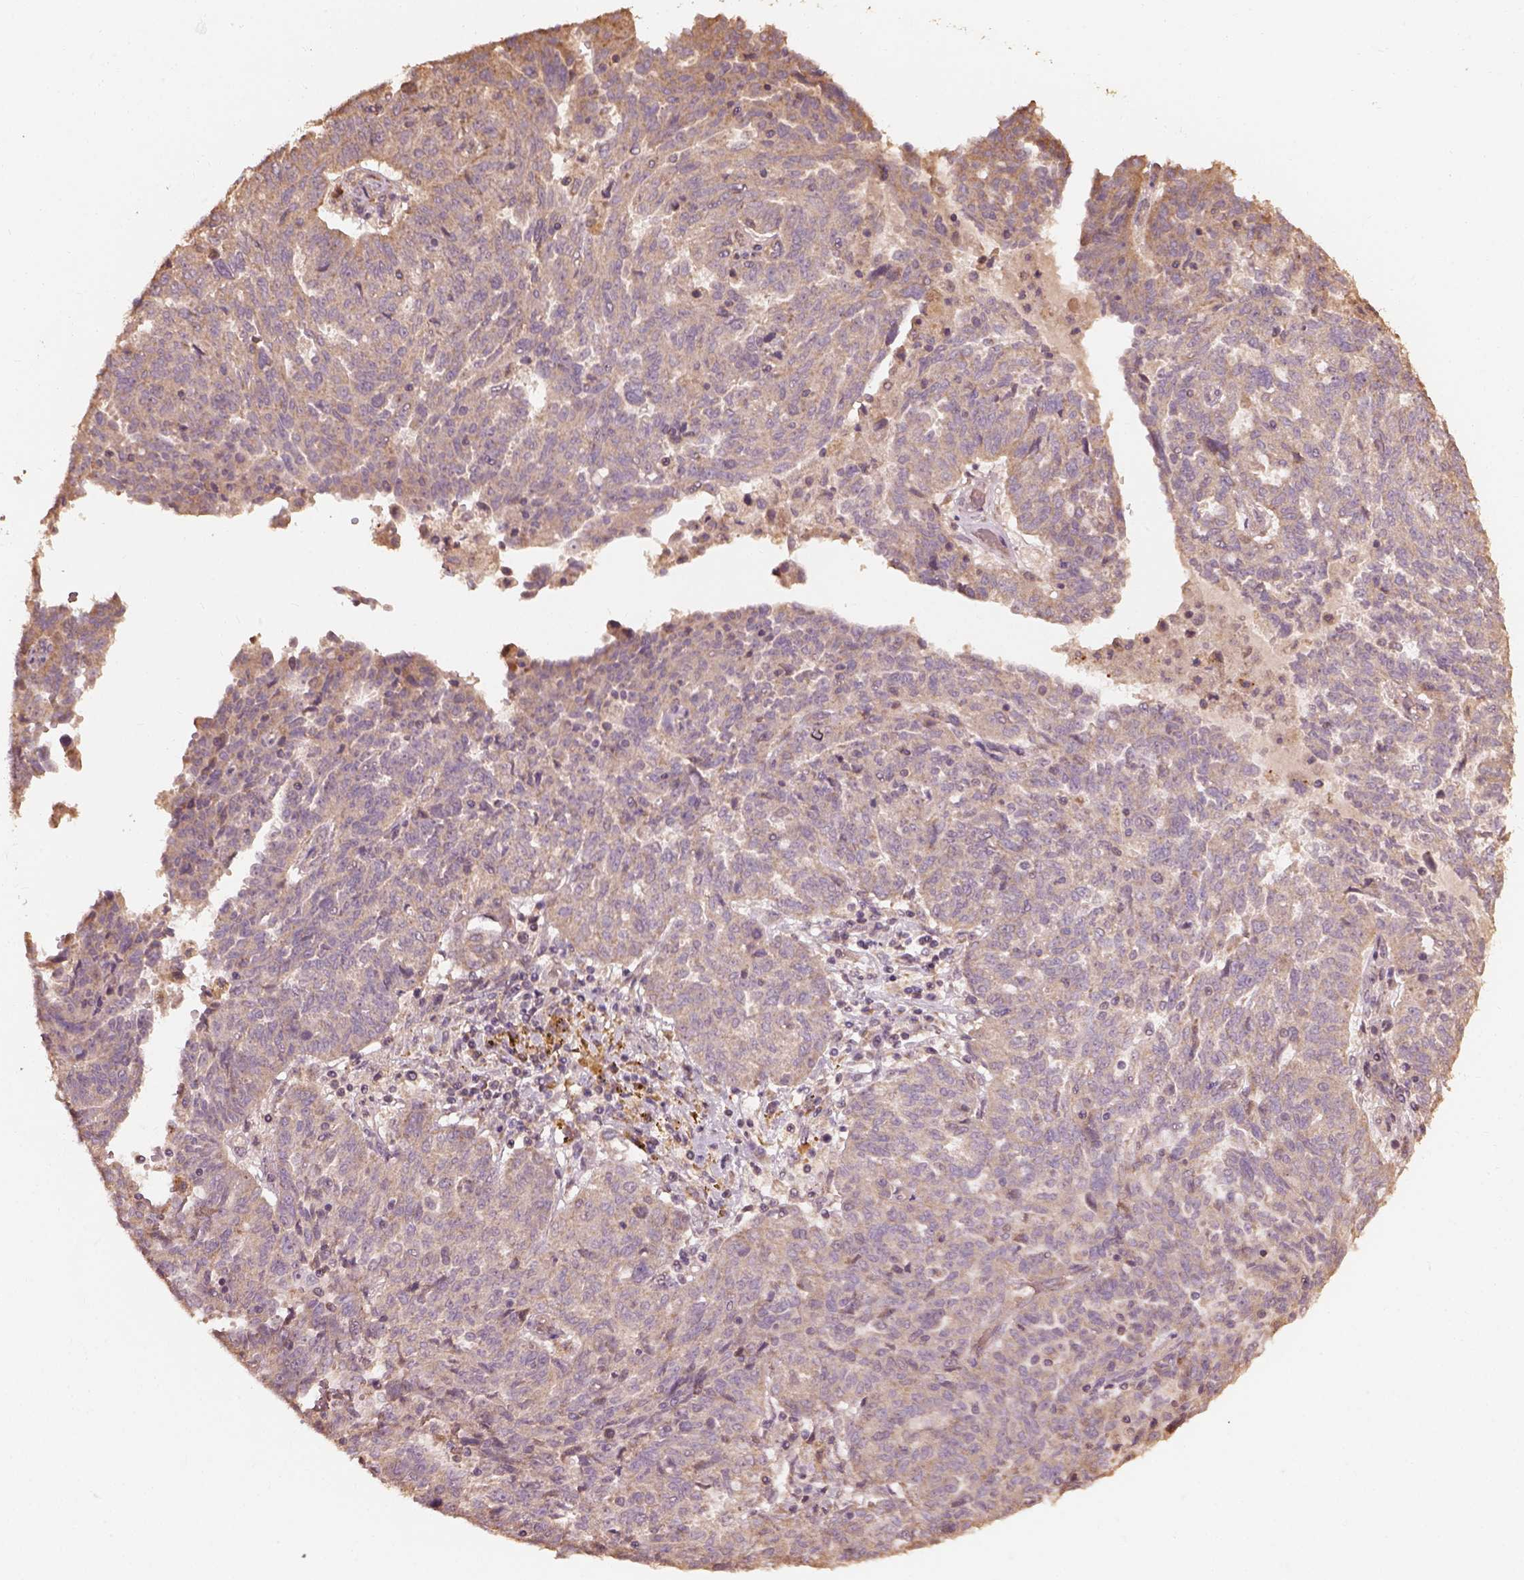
{"staining": {"intensity": "weak", "quantity": ">75%", "location": "cytoplasmic/membranous"}, "tissue": "ovarian cancer", "cell_type": "Tumor cells", "image_type": "cancer", "snomed": [{"axis": "morphology", "description": "Cystadenocarcinoma, serous, NOS"}, {"axis": "topography", "description": "Ovary"}], "caption": "Immunohistochemistry photomicrograph of neoplastic tissue: ovarian serous cystadenocarcinoma stained using IHC shows low levels of weak protein expression localized specifically in the cytoplasmic/membranous of tumor cells, appearing as a cytoplasmic/membranous brown color.", "gene": "METTL4", "patient": {"sex": "female", "age": 67}}